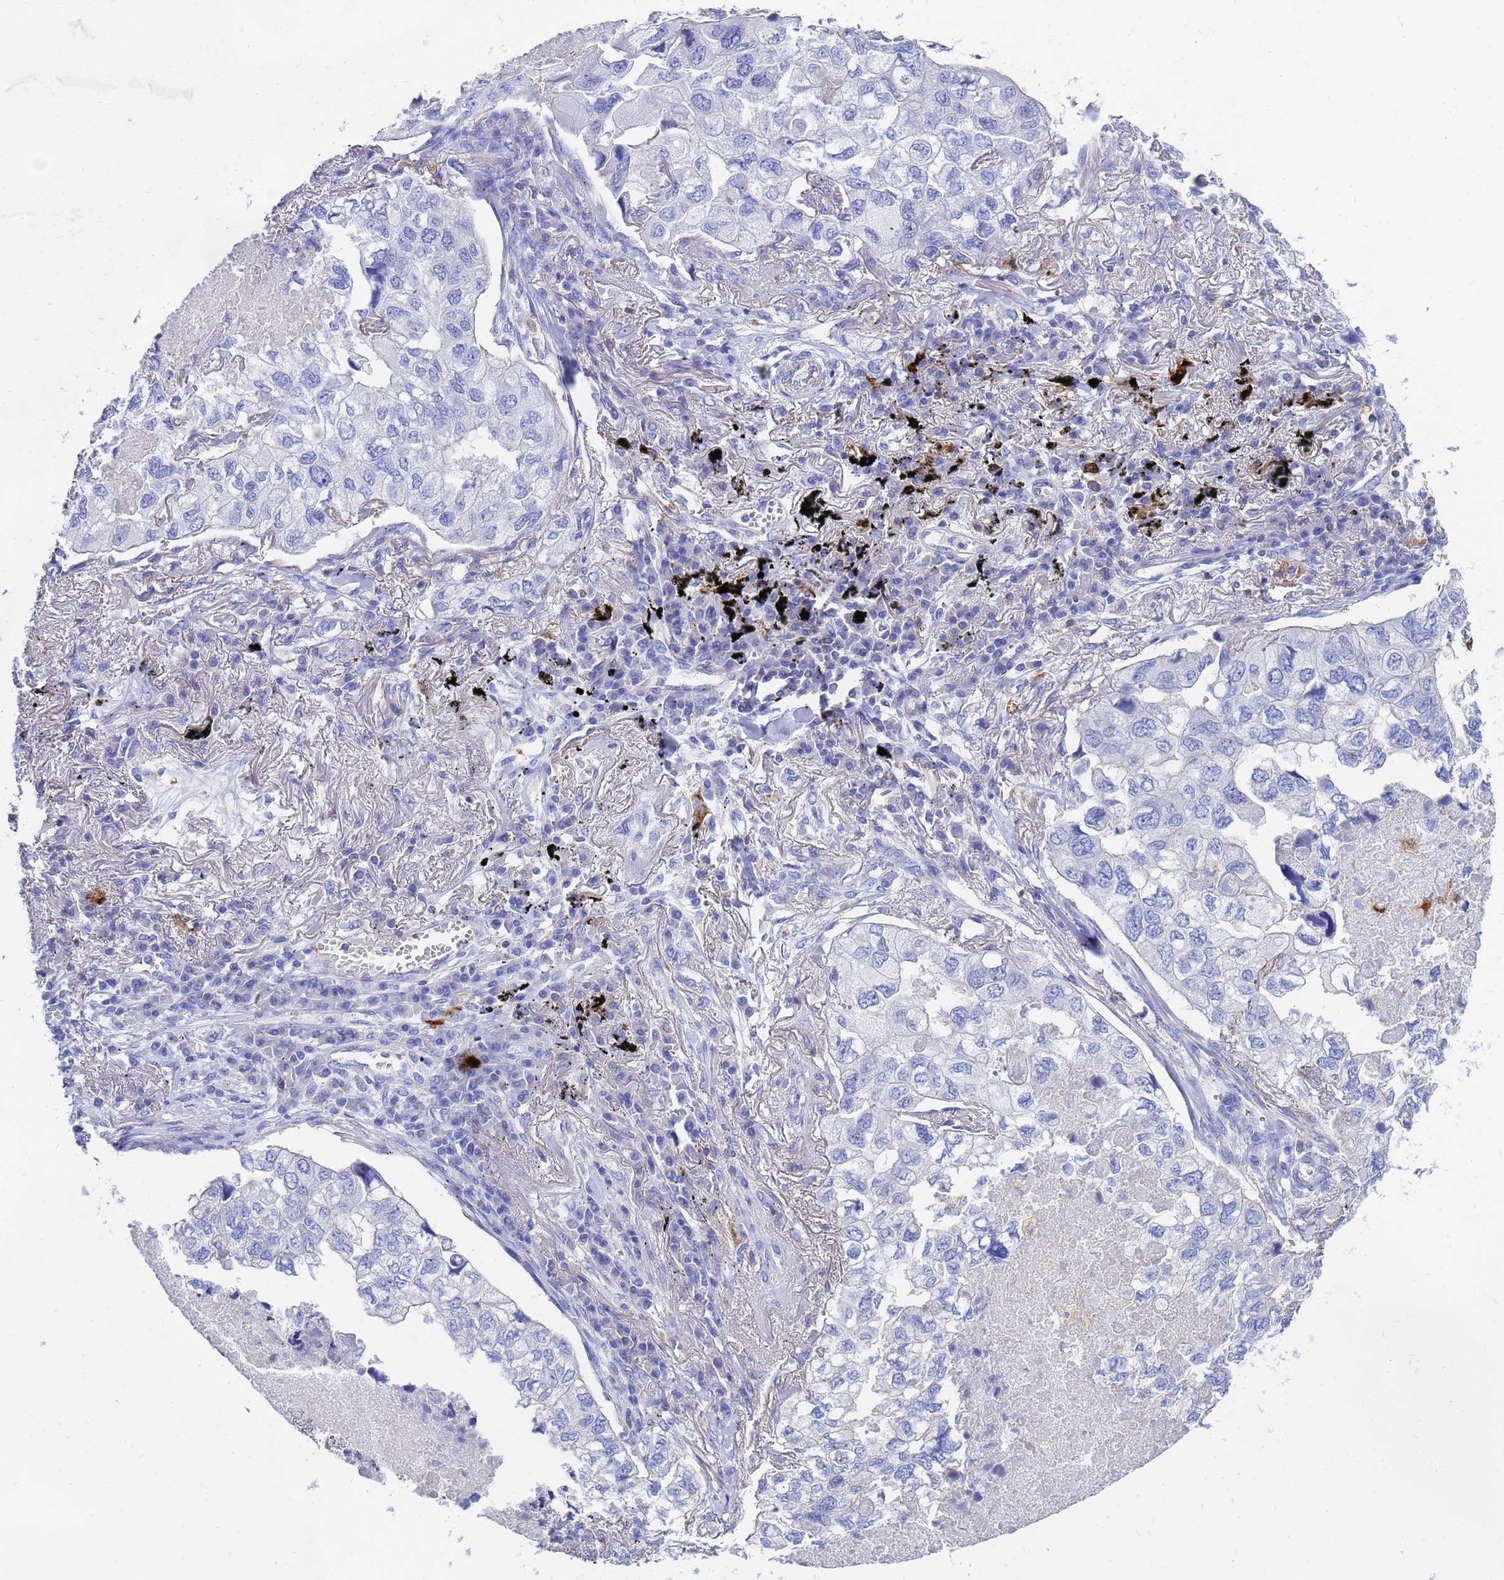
{"staining": {"intensity": "negative", "quantity": "none", "location": "none"}, "tissue": "lung cancer", "cell_type": "Tumor cells", "image_type": "cancer", "snomed": [{"axis": "morphology", "description": "Adenocarcinoma, NOS"}, {"axis": "topography", "description": "Lung"}], "caption": "Tumor cells are negative for protein expression in human lung adenocarcinoma.", "gene": "GCHFR", "patient": {"sex": "male", "age": 65}}